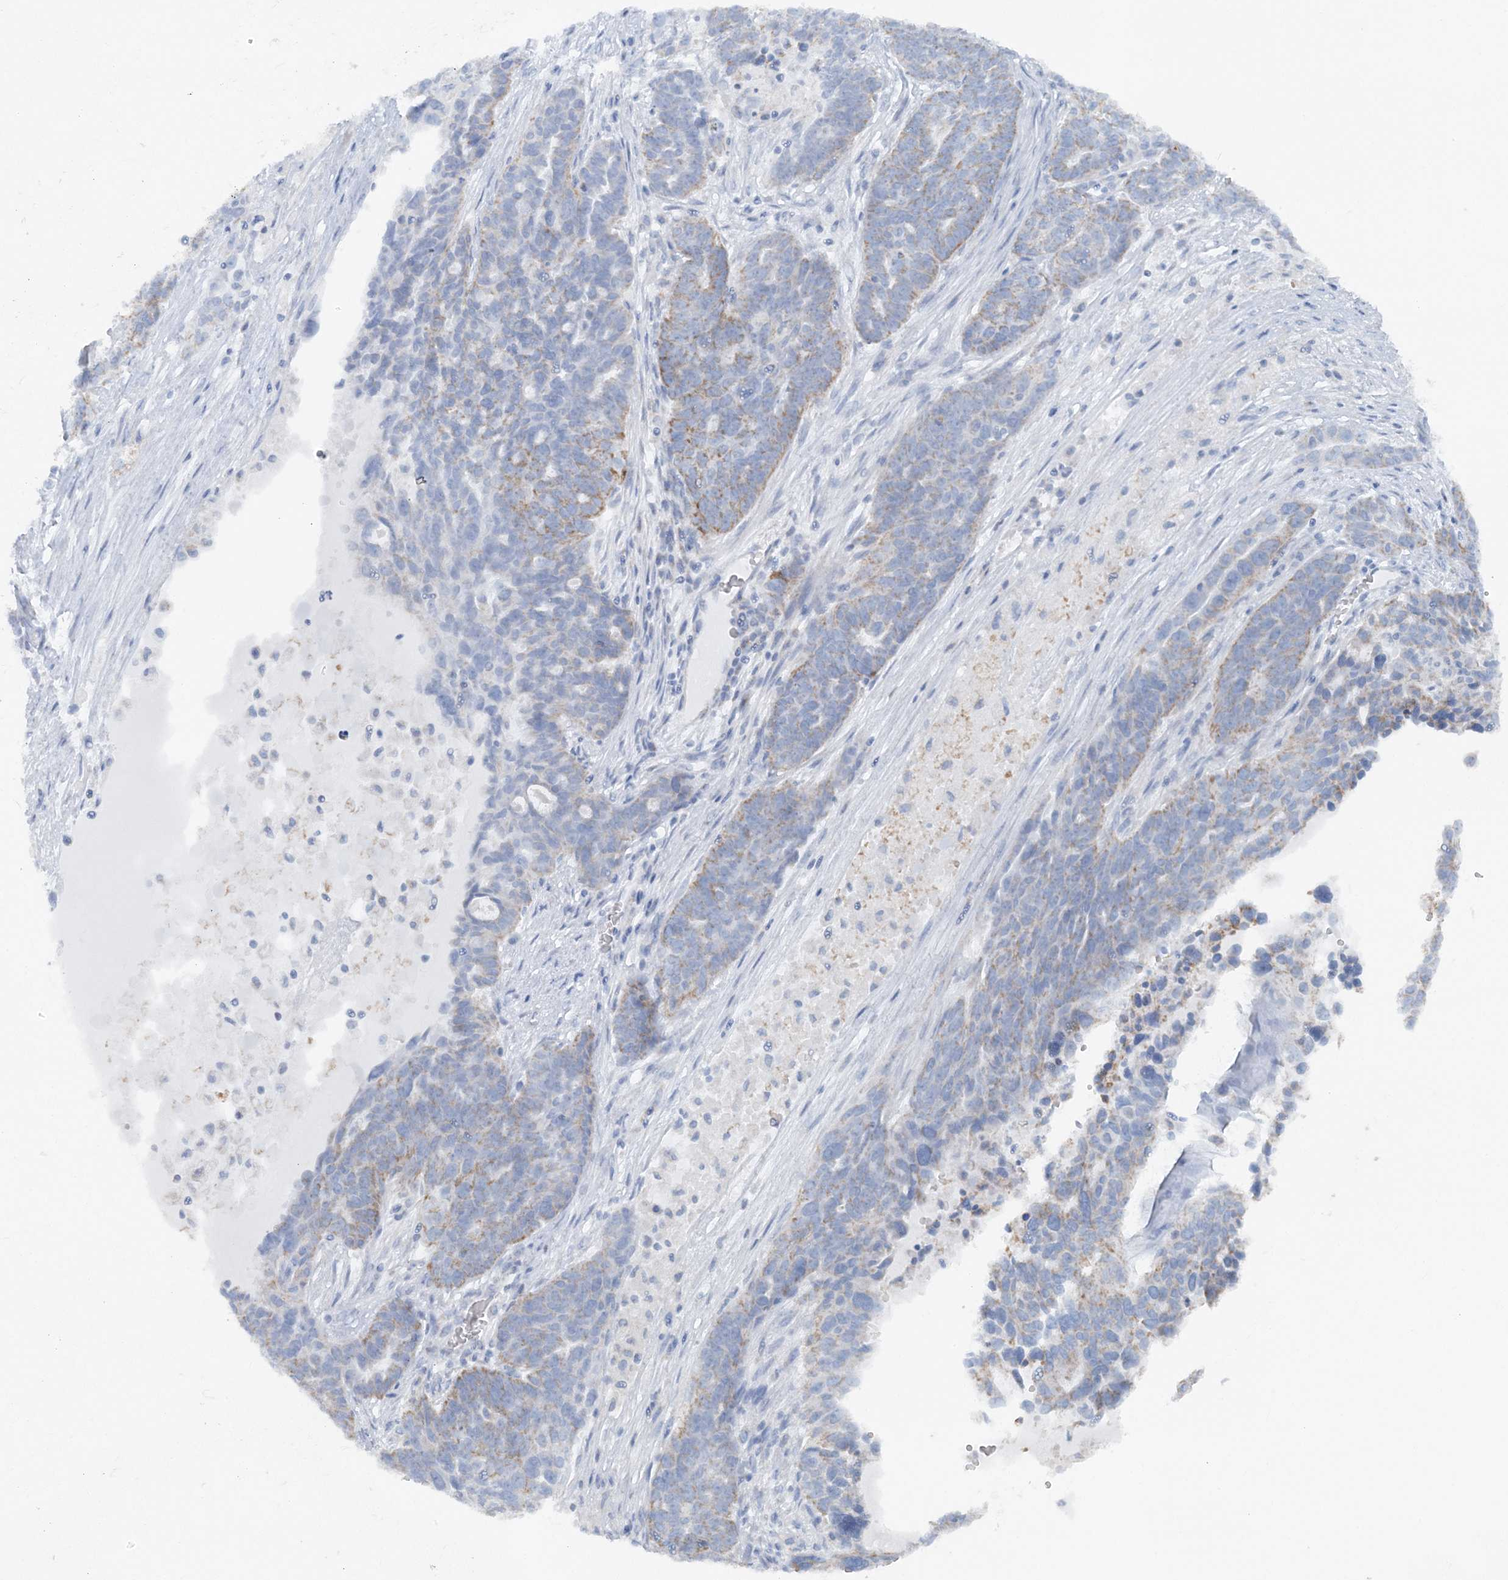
{"staining": {"intensity": "weak", "quantity": "25%-75%", "location": "cytoplasmic/membranous"}, "tissue": "ovarian cancer", "cell_type": "Tumor cells", "image_type": "cancer", "snomed": [{"axis": "morphology", "description": "Cystadenocarcinoma, serous, NOS"}, {"axis": "topography", "description": "Ovary"}], "caption": "The immunohistochemical stain highlights weak cytoplasmic/membranous expression in tumor cells of ovarian cancer tissue.", "gene": "PCCB", "patient": {"sex": "female", "age": 59}}